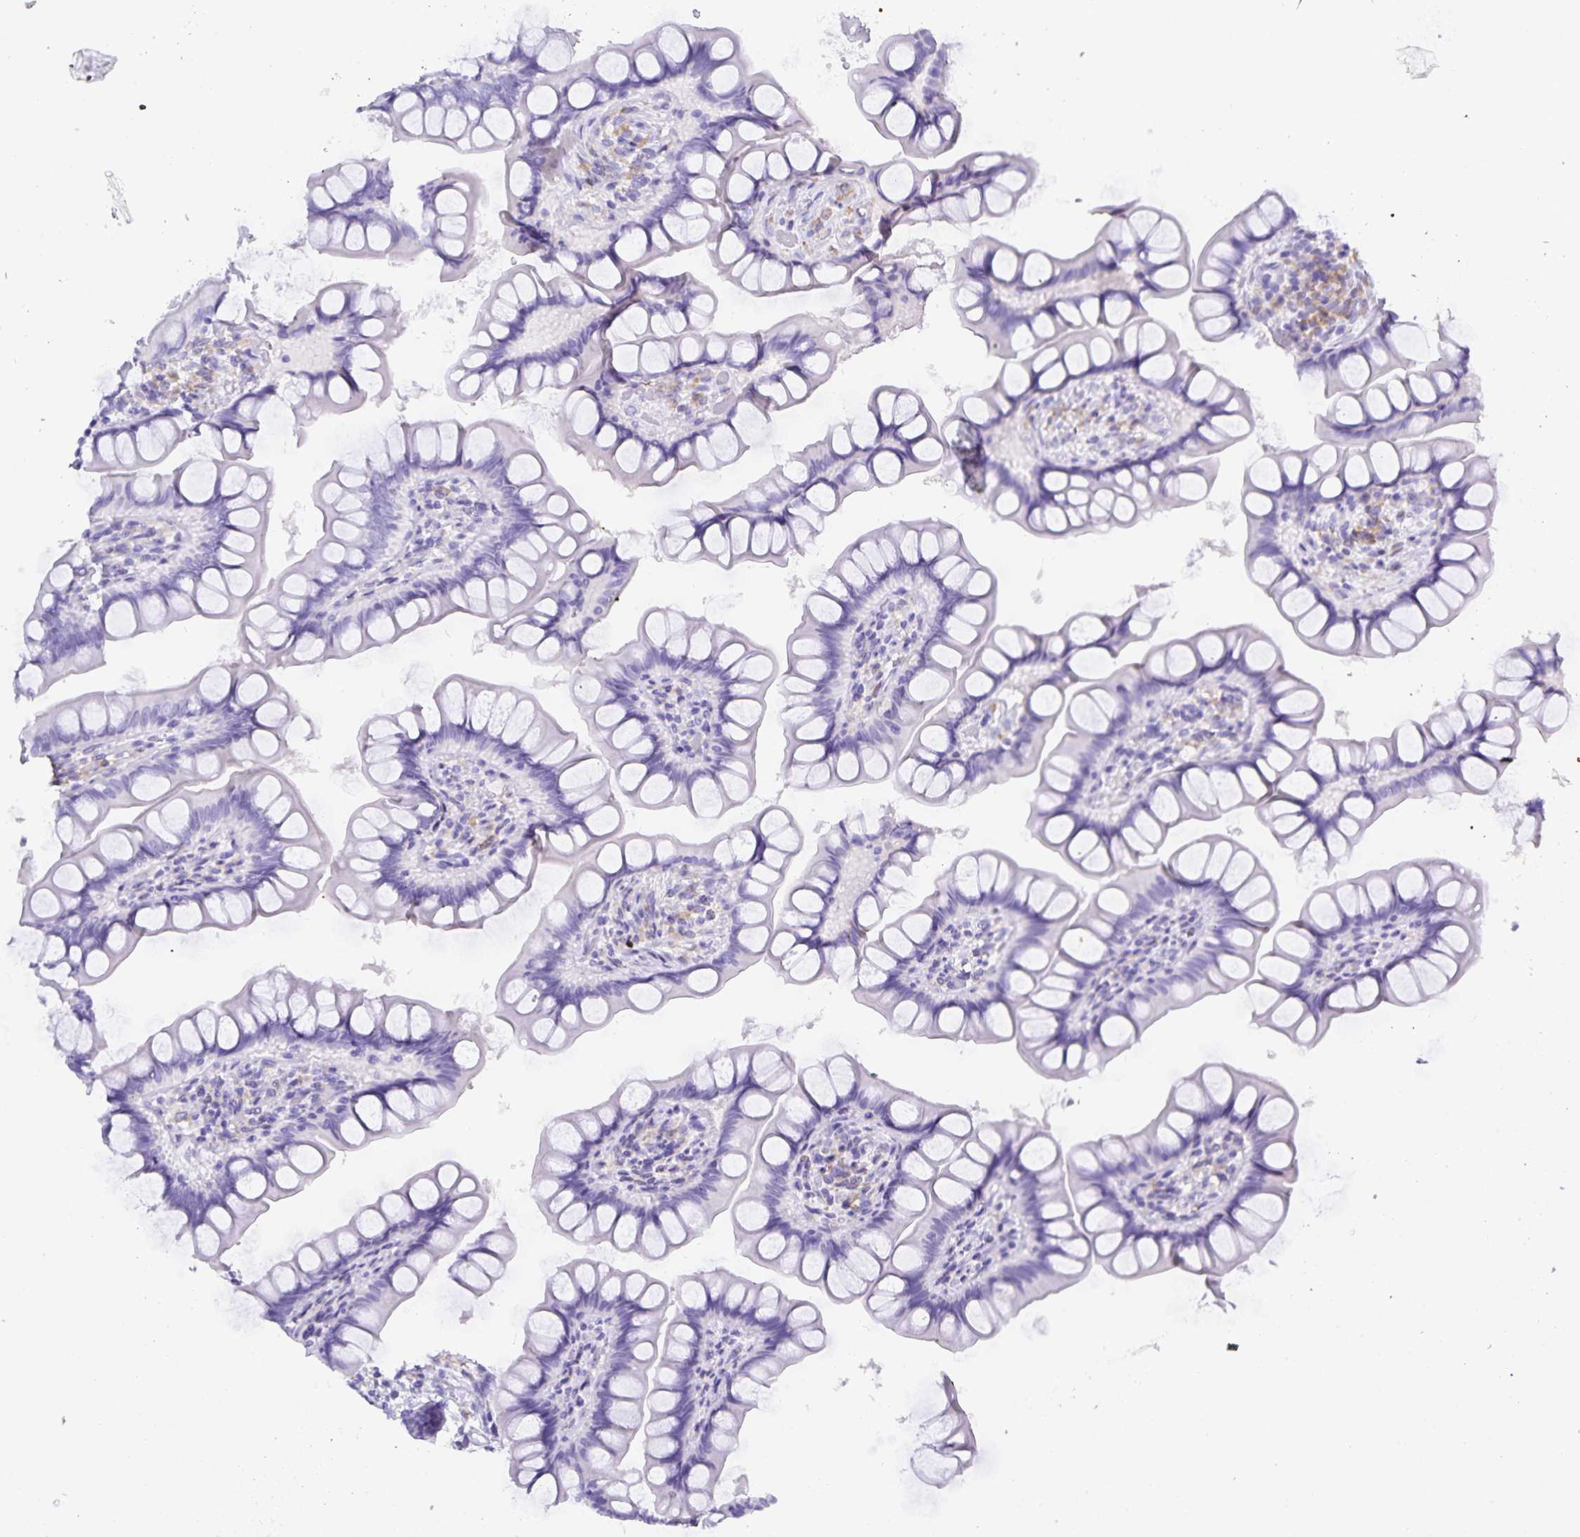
{"staining": {"intensity": "negative", "quantity": "none", "location": "none"}, "tissue": "small intestine", "cell_type": "Glandular cells", "image_type": "normal", "snomed": [{"axis": "morphology", "description": "Normal tissue, NOS"}, {"axis": "topography", "description": "Small intestine"}], "caption": "A high-resolution histopathology image shows immunohistochemistry staining of benign small intestine, which demonstrates no significant staining in glandular cells.", "gene": "PLAC1", "patient": {"sex": "male", "age": 70}}